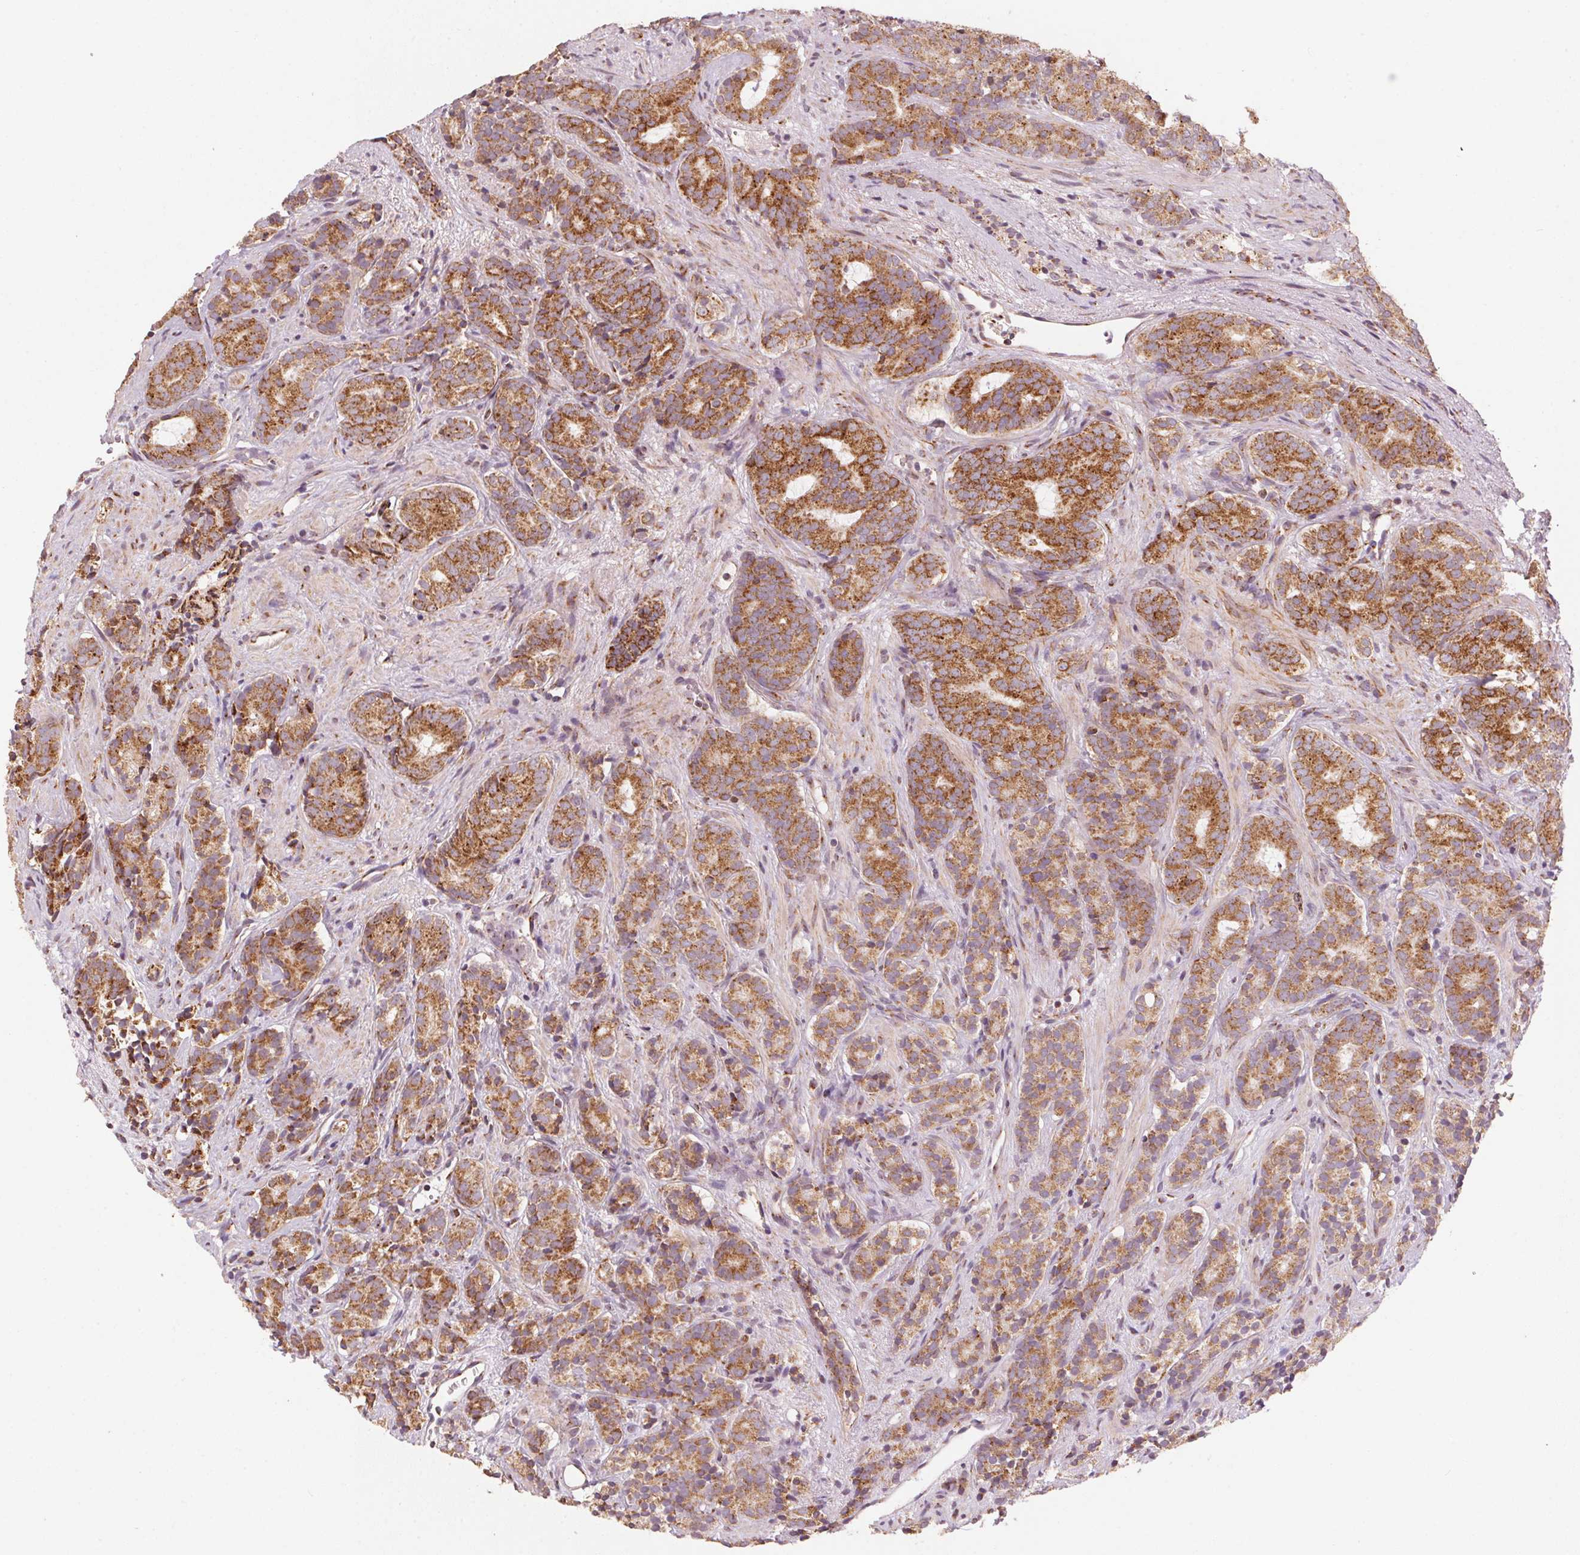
{"staining": {"intensity": "strong", "quantity": ">75%", "location": "cytoplasmic/membranous"}, "tissue": "prostate cancer", "cell_type": "Tumor cells", "image_type": "cancer", "snomed": [{"axis": "morphology", "description": "Adenocarcinoma, High grade"}, {"axis": "topography", "description": "Prostate"}], "caption": "Prostate cancer (adenocarcinoma (high-grade)) was stained to show a protein in brown. There is high levels of strong cytoplasmic/membranous positivity in approximately >75% of tumor cells. (Brightfield microscopy of DAB IHC at high magnification).", "gene": "TOMM70", "patient": {"sex": "male", "age": 84}}